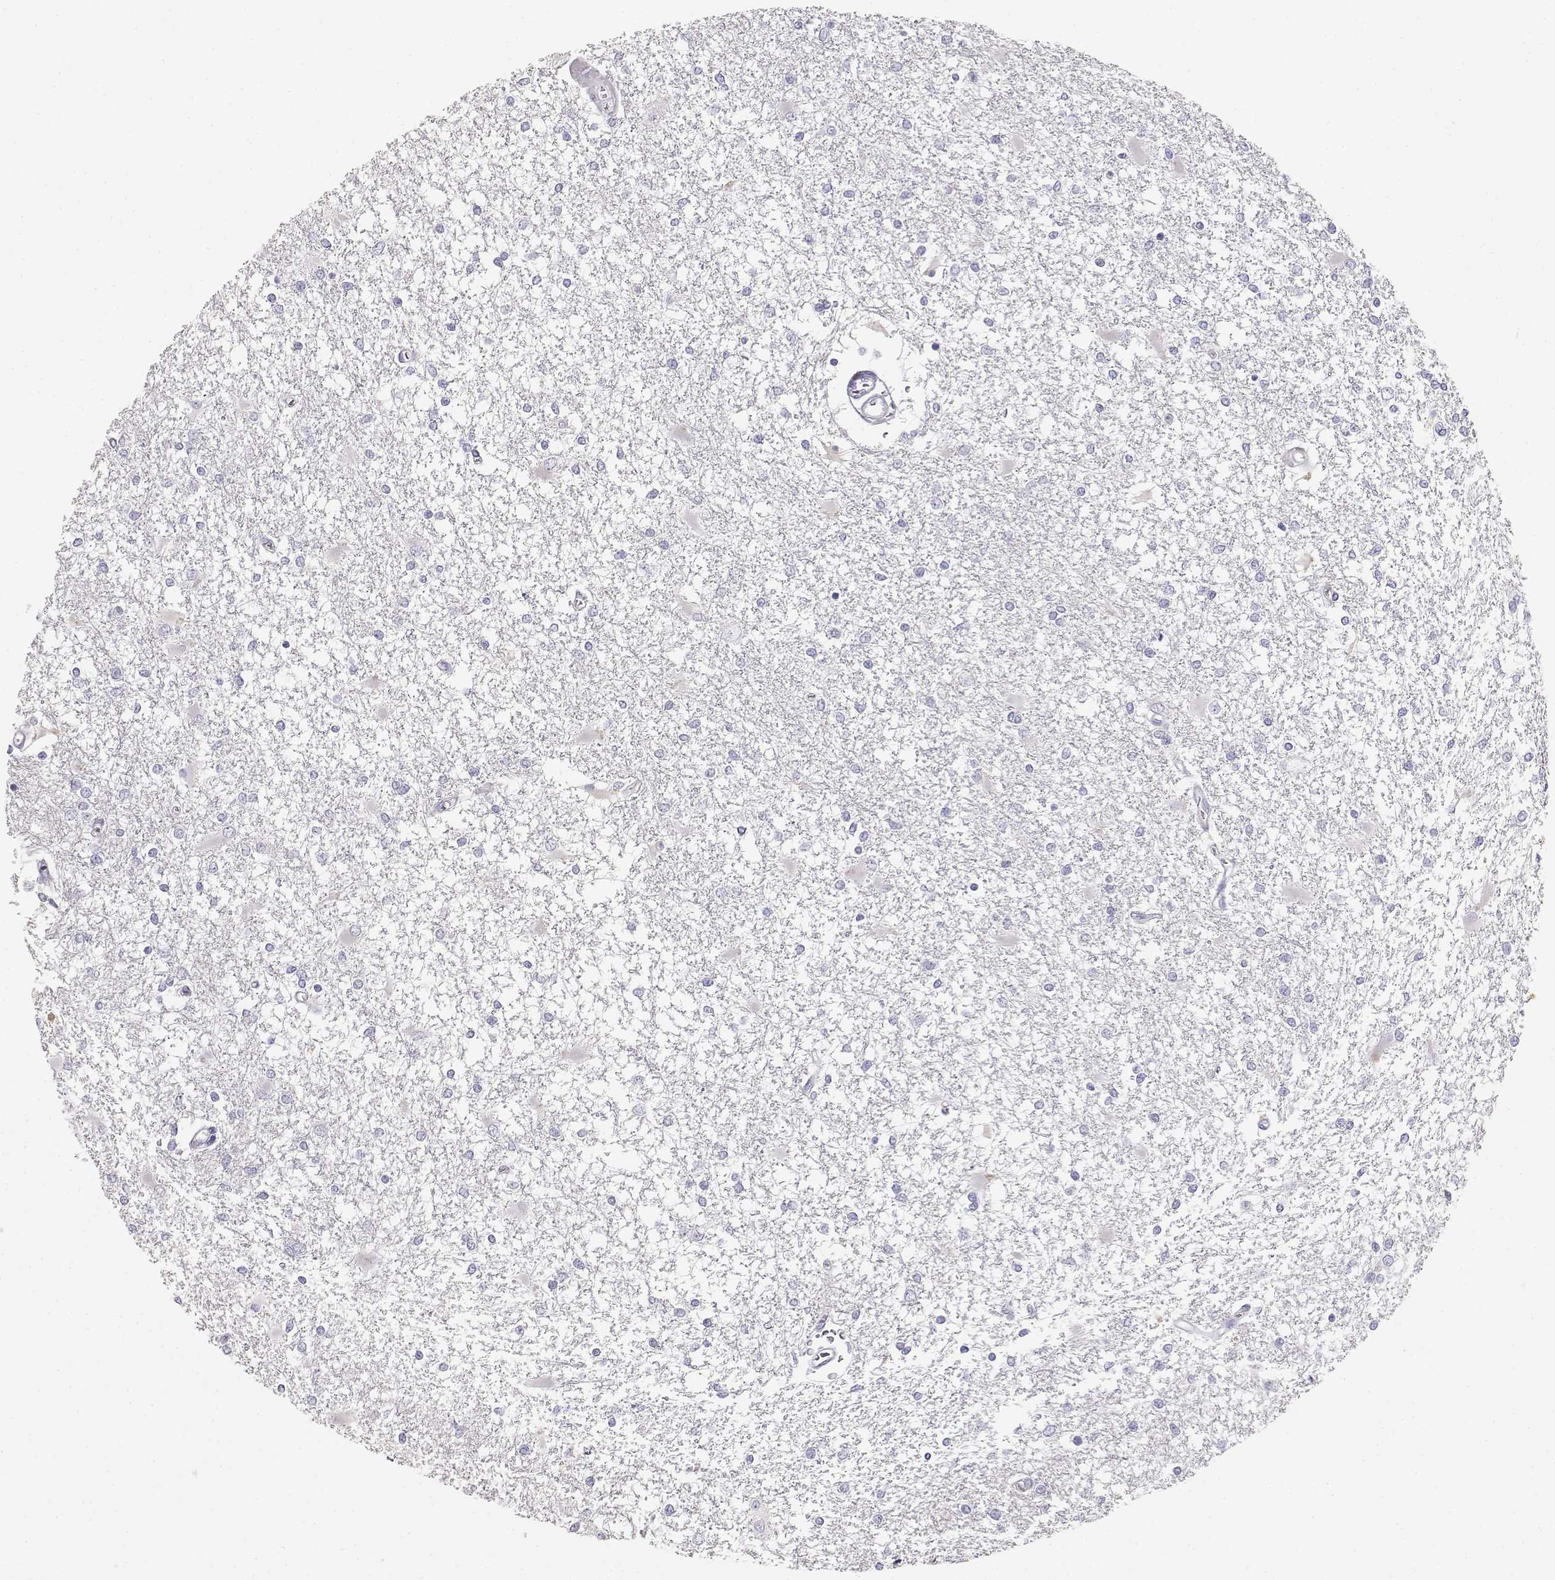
{"staining": {"intensity": "negative", "quantity": "none", "location": "none"}, "tissue": "glioma", "cell_type": "Tumor cells", "image_type": "cancer", "snomed": [{"axis": "morphology", "description": "Glioma, malignant, High grade"}, {"axis": "topography", "description": "Cerebral cortex"}], "caption": "Immunohistochemistry histopathology image of neoplastic tissue: glioma stained with DAB reveals no significant protein expression in tumor cells.", "gene": "GPR174", "patient": {"sex": "male", "age": 79}}